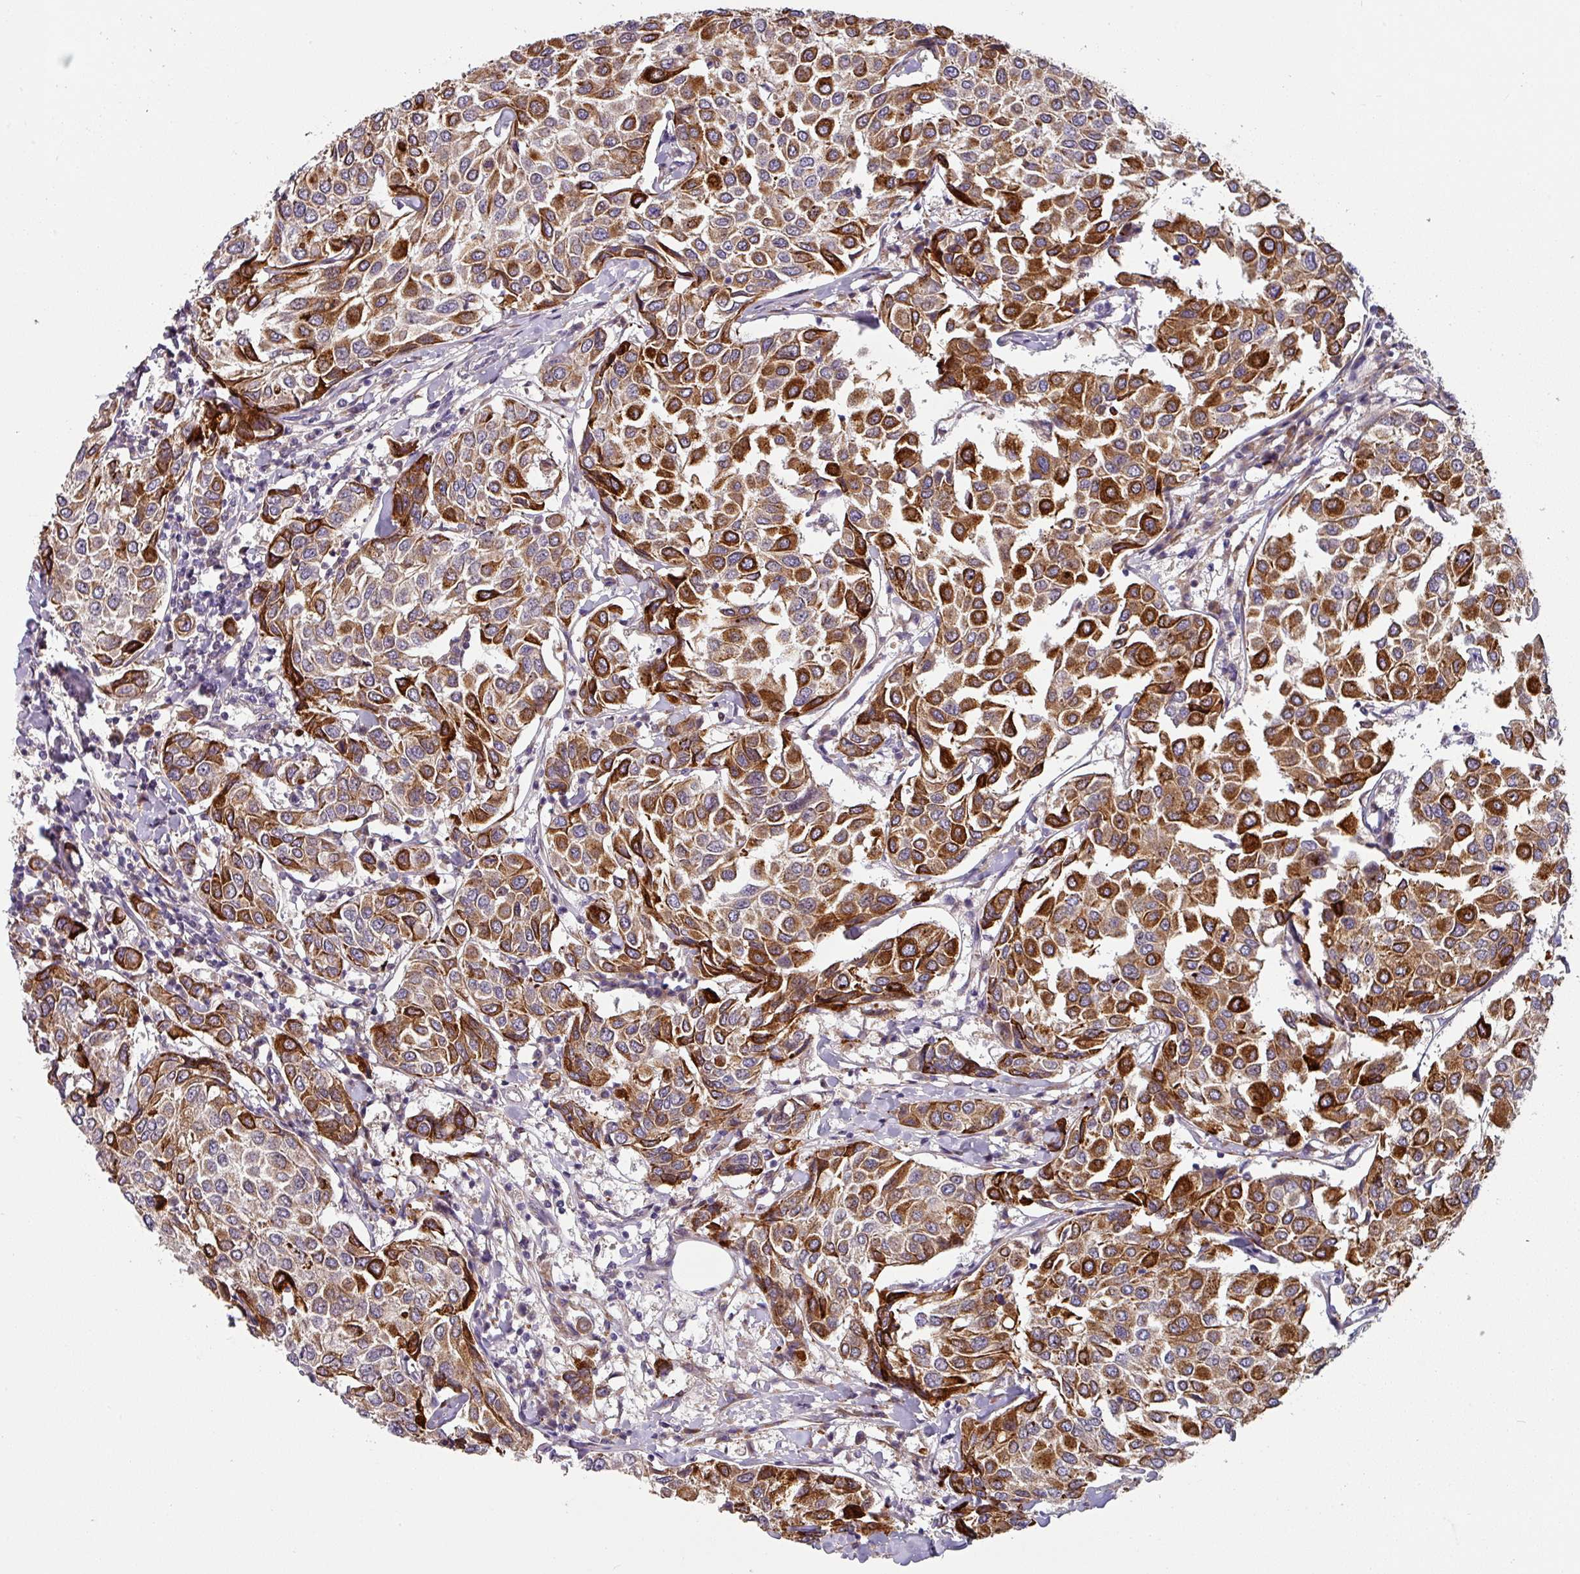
{"staining": {"intensity": "strong", "quantity": "25%-75%", "location": "cytoplasmic/membranous"}, "tissue": "breast cancer", "cell_type": "Tumor cells", "image_type": "cancer", "snomed": [{"axis": "morphology", "description": "Duct carcinoma"}, {"axis": "topography", "description": "Breast"}], "caption": "This is a histology image of immunohistochemistry (IHC) staining of breast cancer (intraductal carcinoma), which shows strong positivity in the cytoplasmic/membranous of tumor cells.", "gene": "KLHL3", "patient": {"sex": "female", "age": 55}}